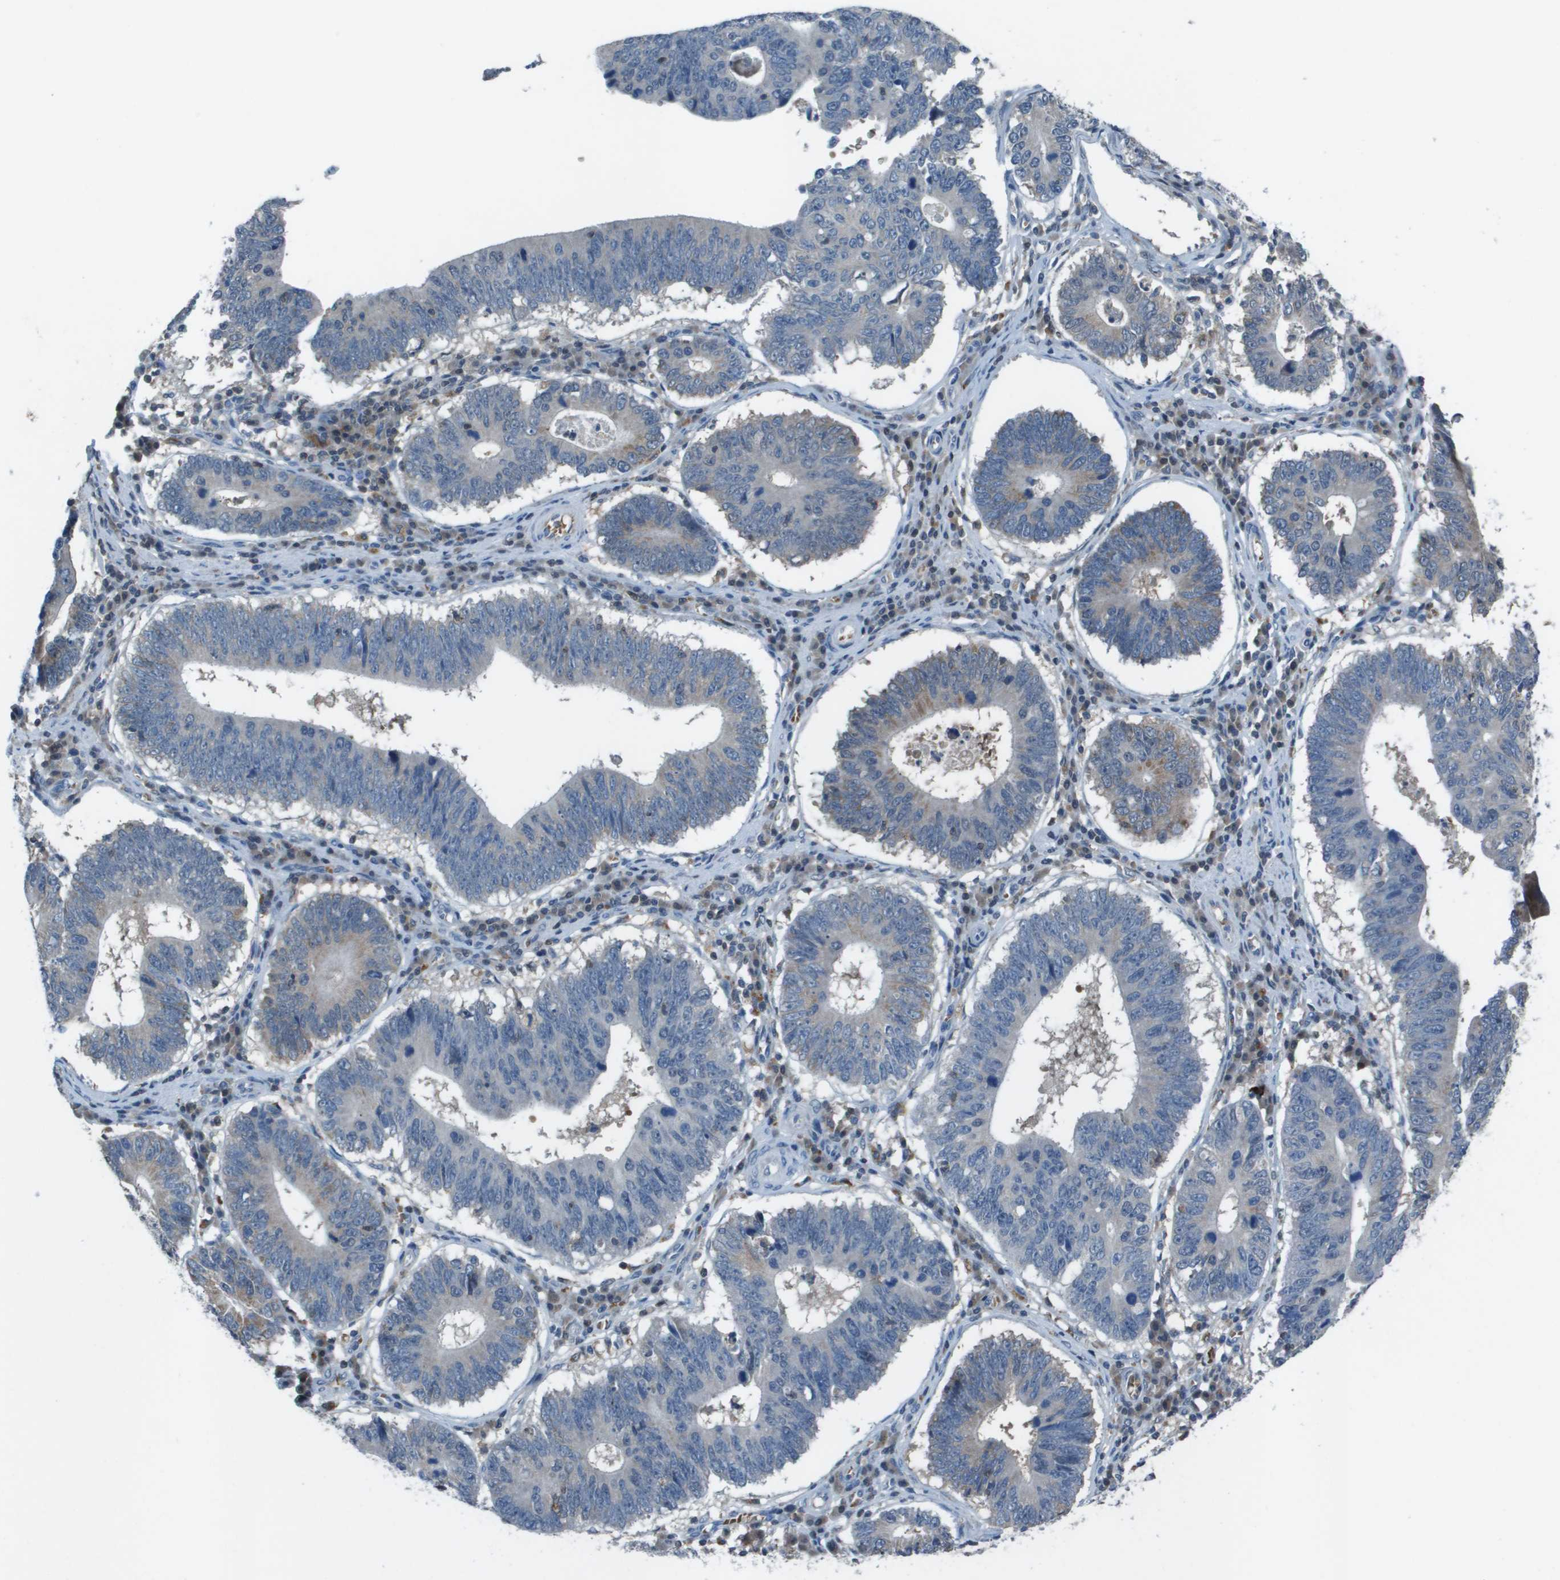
{"staining": {"intensity": "weak", "quantity": "<25%", "location": "cytoplasmic/membranous"}, "tissue": "stomach cancer", "cell_type": "Tumor cells", "image_type": "cancer", "snomed": [{"axis": "morphology", "description": "Adenocarcinoma, NOS"}, {"axis": "topography", "description": "Stomach"}], "caption": "This is a histopathology image of IHC staining of stomach cancer, which shows no staining in tumor cells.", "gene": "CAMK4", "patient": {"sex": "male", "age": 59}}